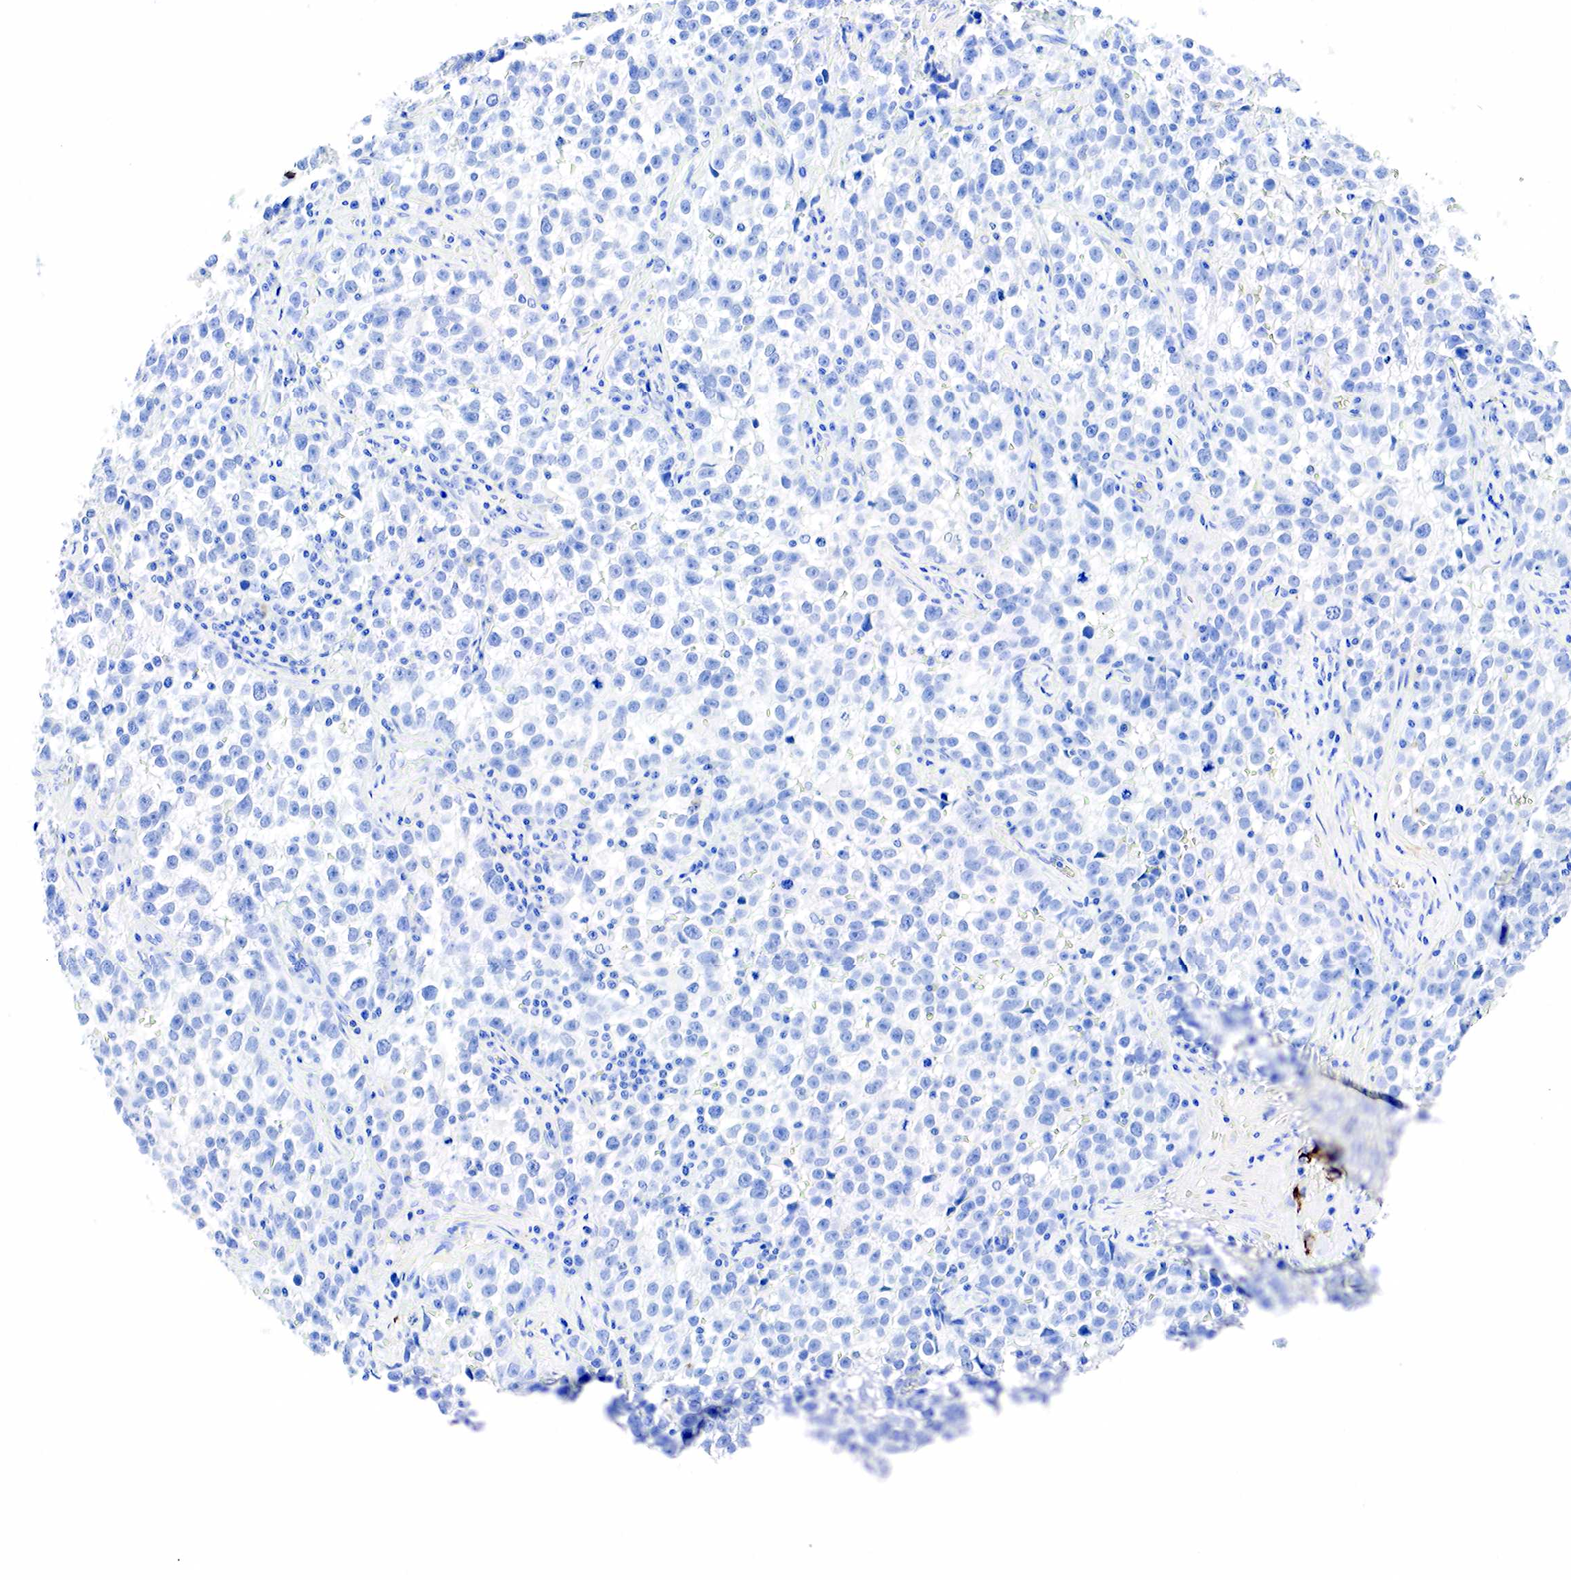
{"staining": {"intensity": "negative", "quantity": "none", "location": "none"}, "tissue": "testis cancer", "cell_type": "Tumor cells", "image_type": "cancer", "snomed": [{"axis": "morphology", "description": "Seminoma, NOS"}, {"axis": "topography", "description": "Testis"}], "caption": "There is no significant expression in tumor cells of seminoma (testis).", "gene": "KRT18", "patient": {"sex": "male", "age": 38}}